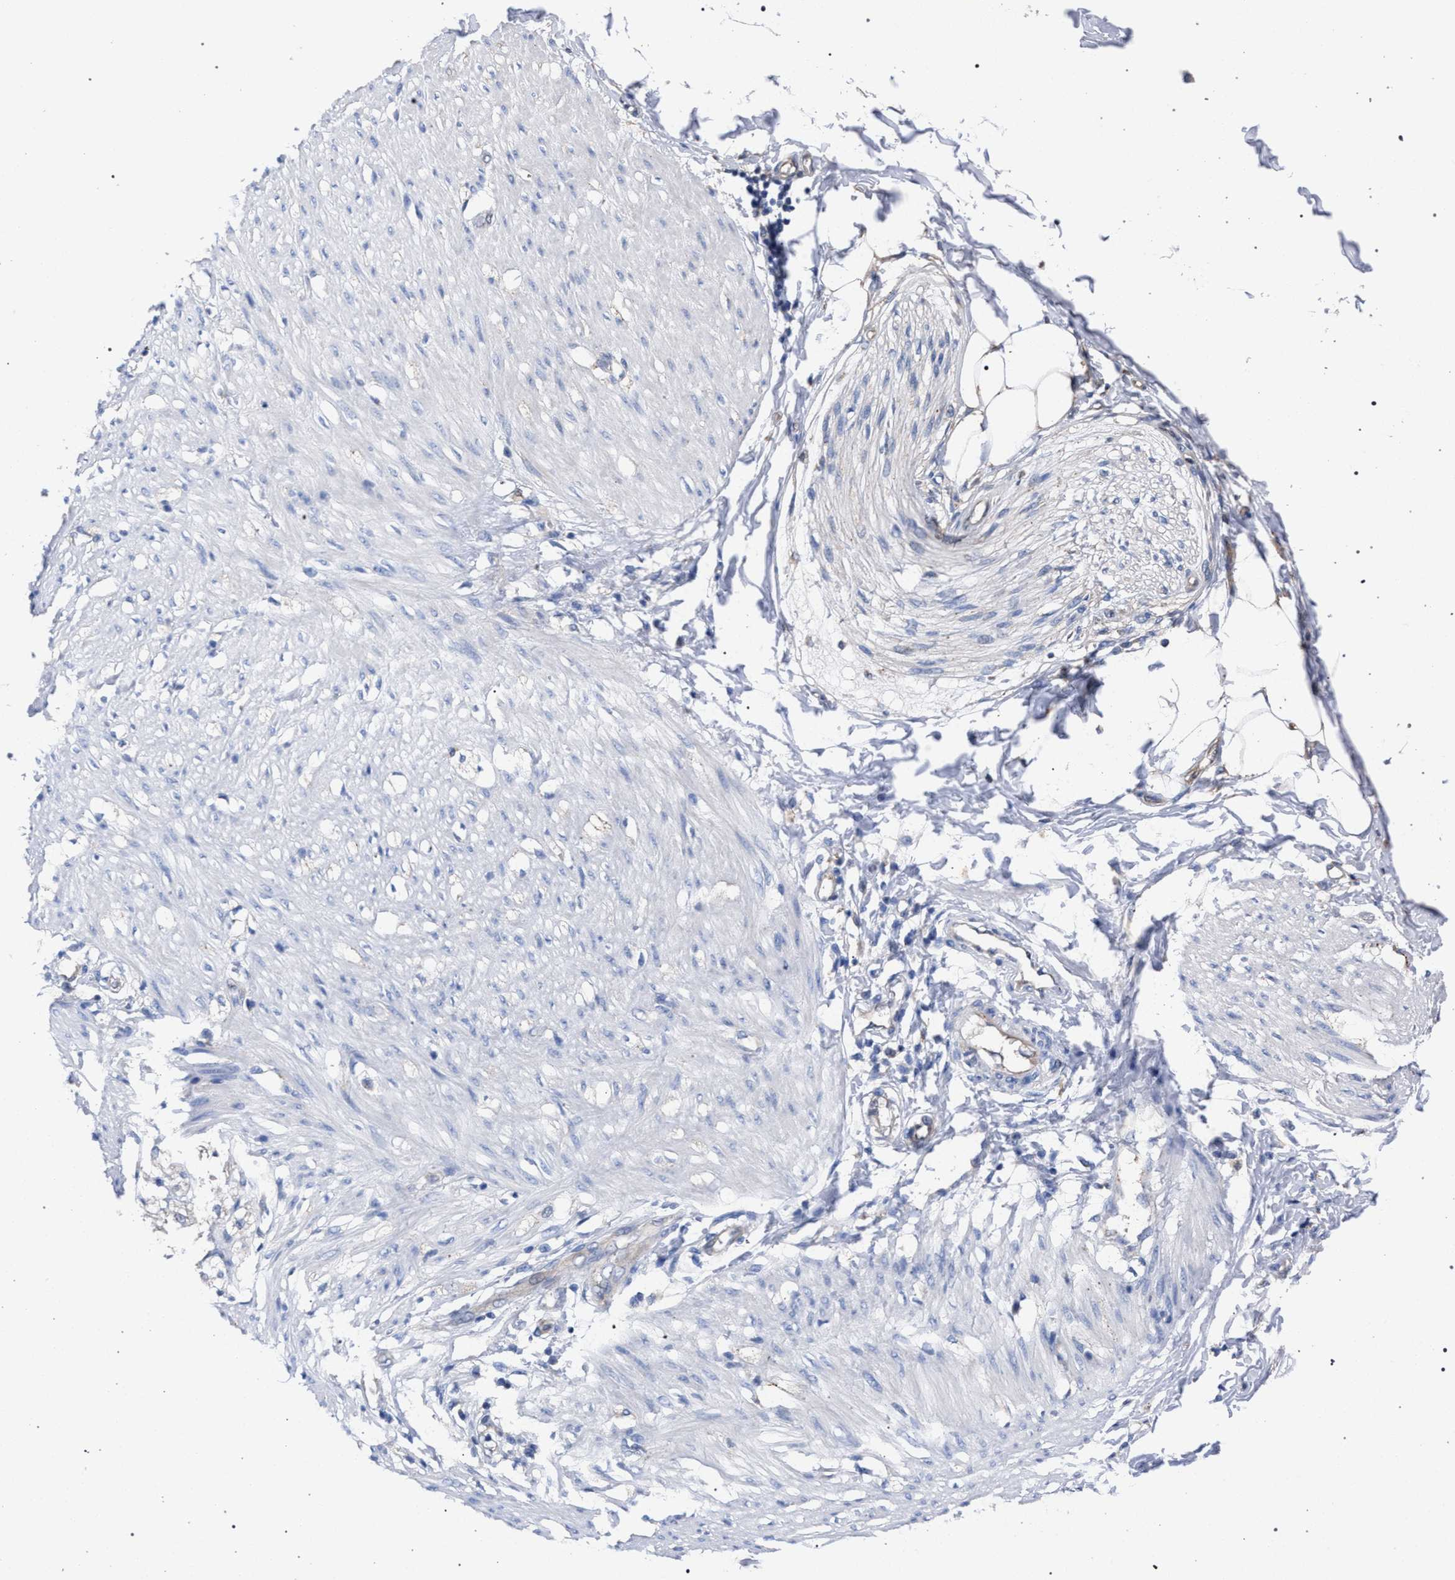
{"staining": {"intensity": "weak", "quantity": ">75%", "location": "cytoplasmic/membranous"}, "tissue": "adipose tissue", "cell_type": "Adipocytes", "image_type": "normal", "snomed": [{"axis": "morphology", "description": "Normal tissue, NOS"}, {"axis": "morphology", "description": "Adenocarcinoma, NOS"}, {"axis": "topography", "description": "Colon"}, {"axis": "topography", "description": "Peripheral nerve tissue"}], "caption": "Immunohistochemical staining of unremarkable adipose tissue shows low levels of weak cytoplasmic/membranous staining in about >75% of adipocytes. (Brightfield microscopy of DAB IHC at high magnification).", "gene": "GMPR", "patient": {"sex": "male", "age": 14}}